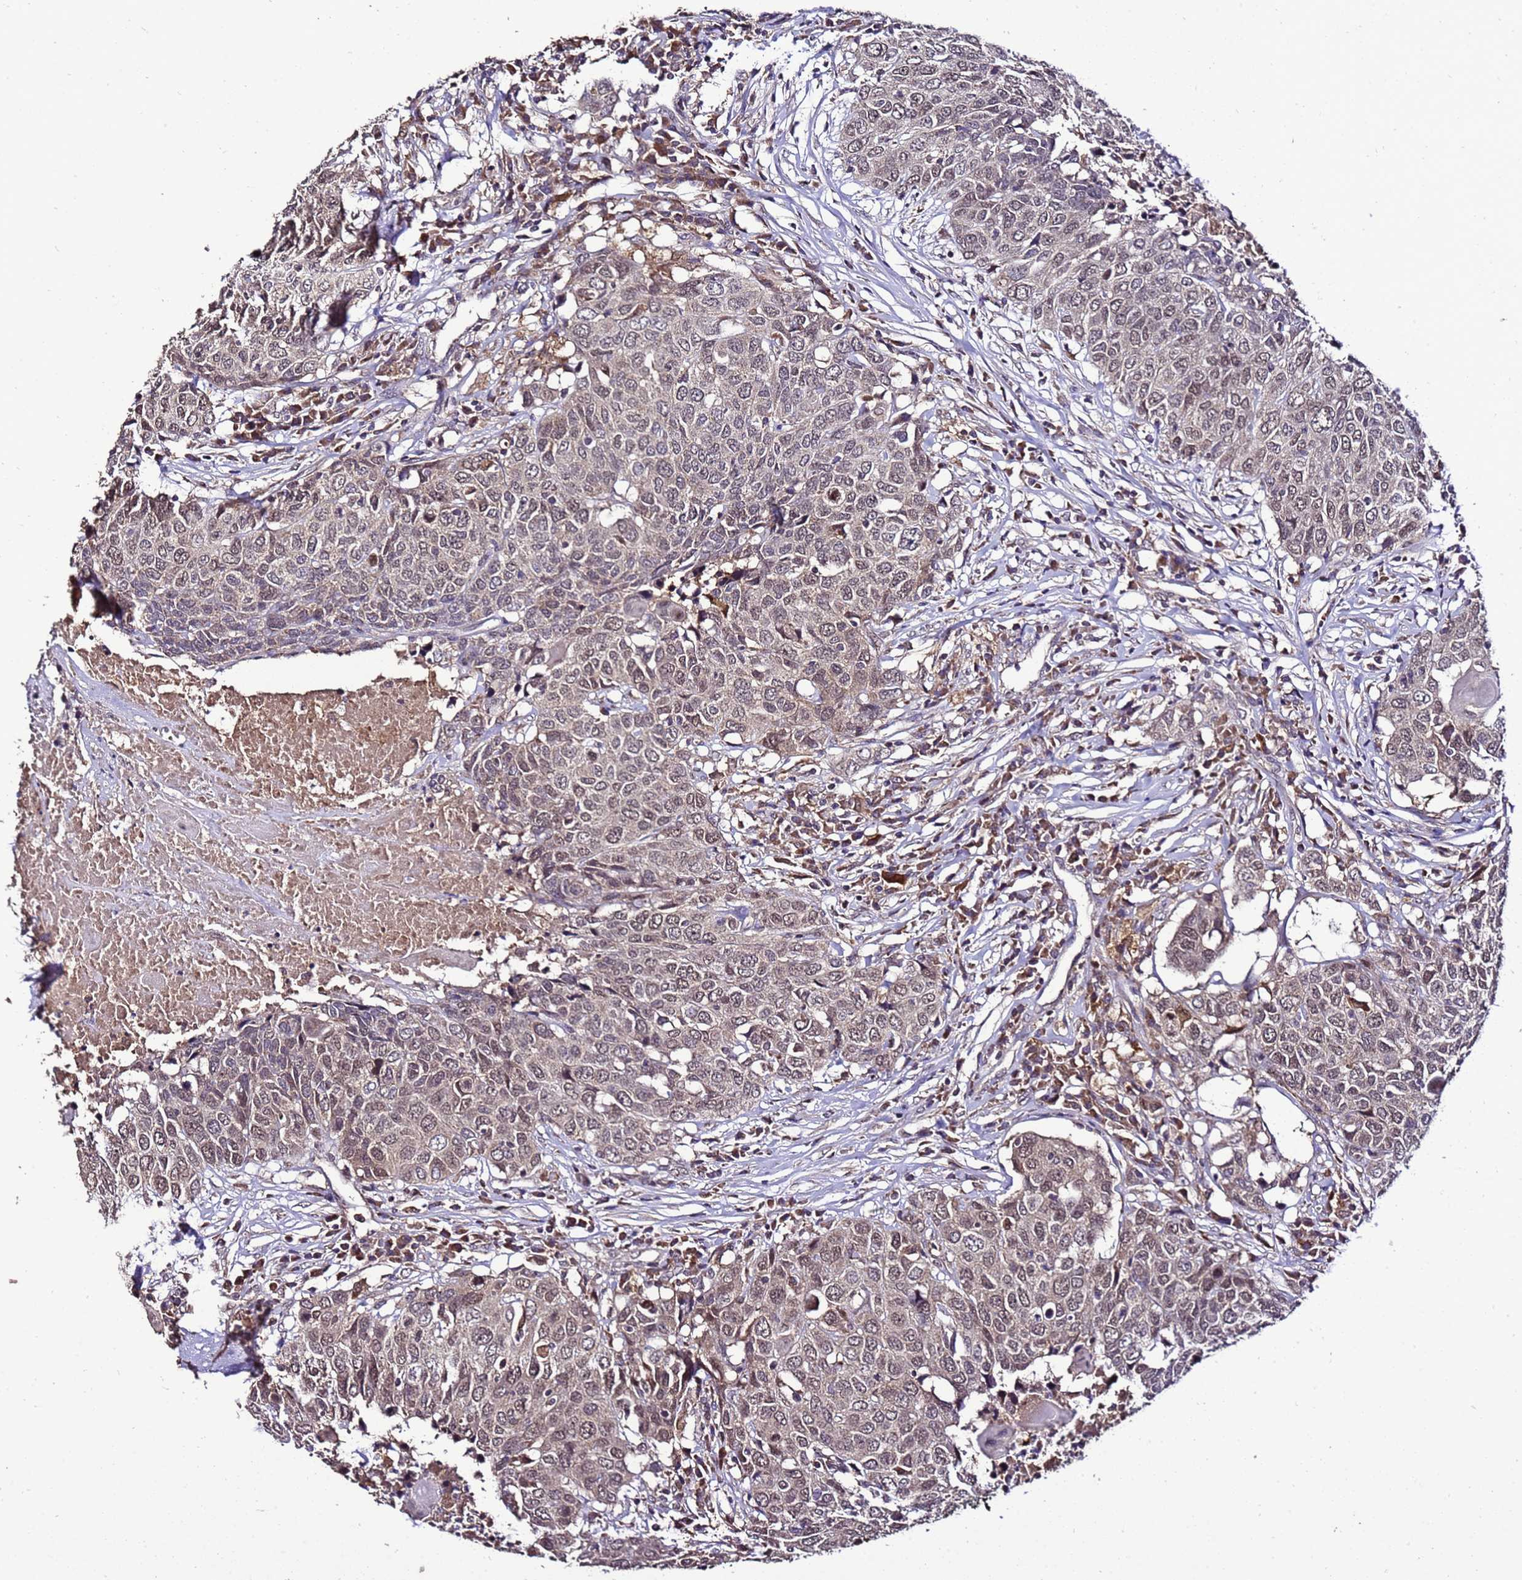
{"staining": {"intensity": "weak", "quantity": ">75%", "location": "cytoplasmic/membranous,nuclear"}, "tissue": "head and neck cancer", "cell_type": "Tumor cells", "image_type": "cancer", "snomed": [{"axis": "morphology", "description": "Squamous cell carcinoma, NOS"}, {"axis": "topography", "description": "Head-Neck"}], "caption": "This image shows IHC staining of squamous cell carcinoma (head and neck), with low weak cytoplasmic/membranous and nuclear expression in about >75% of tumor cells.", "gene": "ZNF329", "patient": {"sex": "male", "age": 66}}